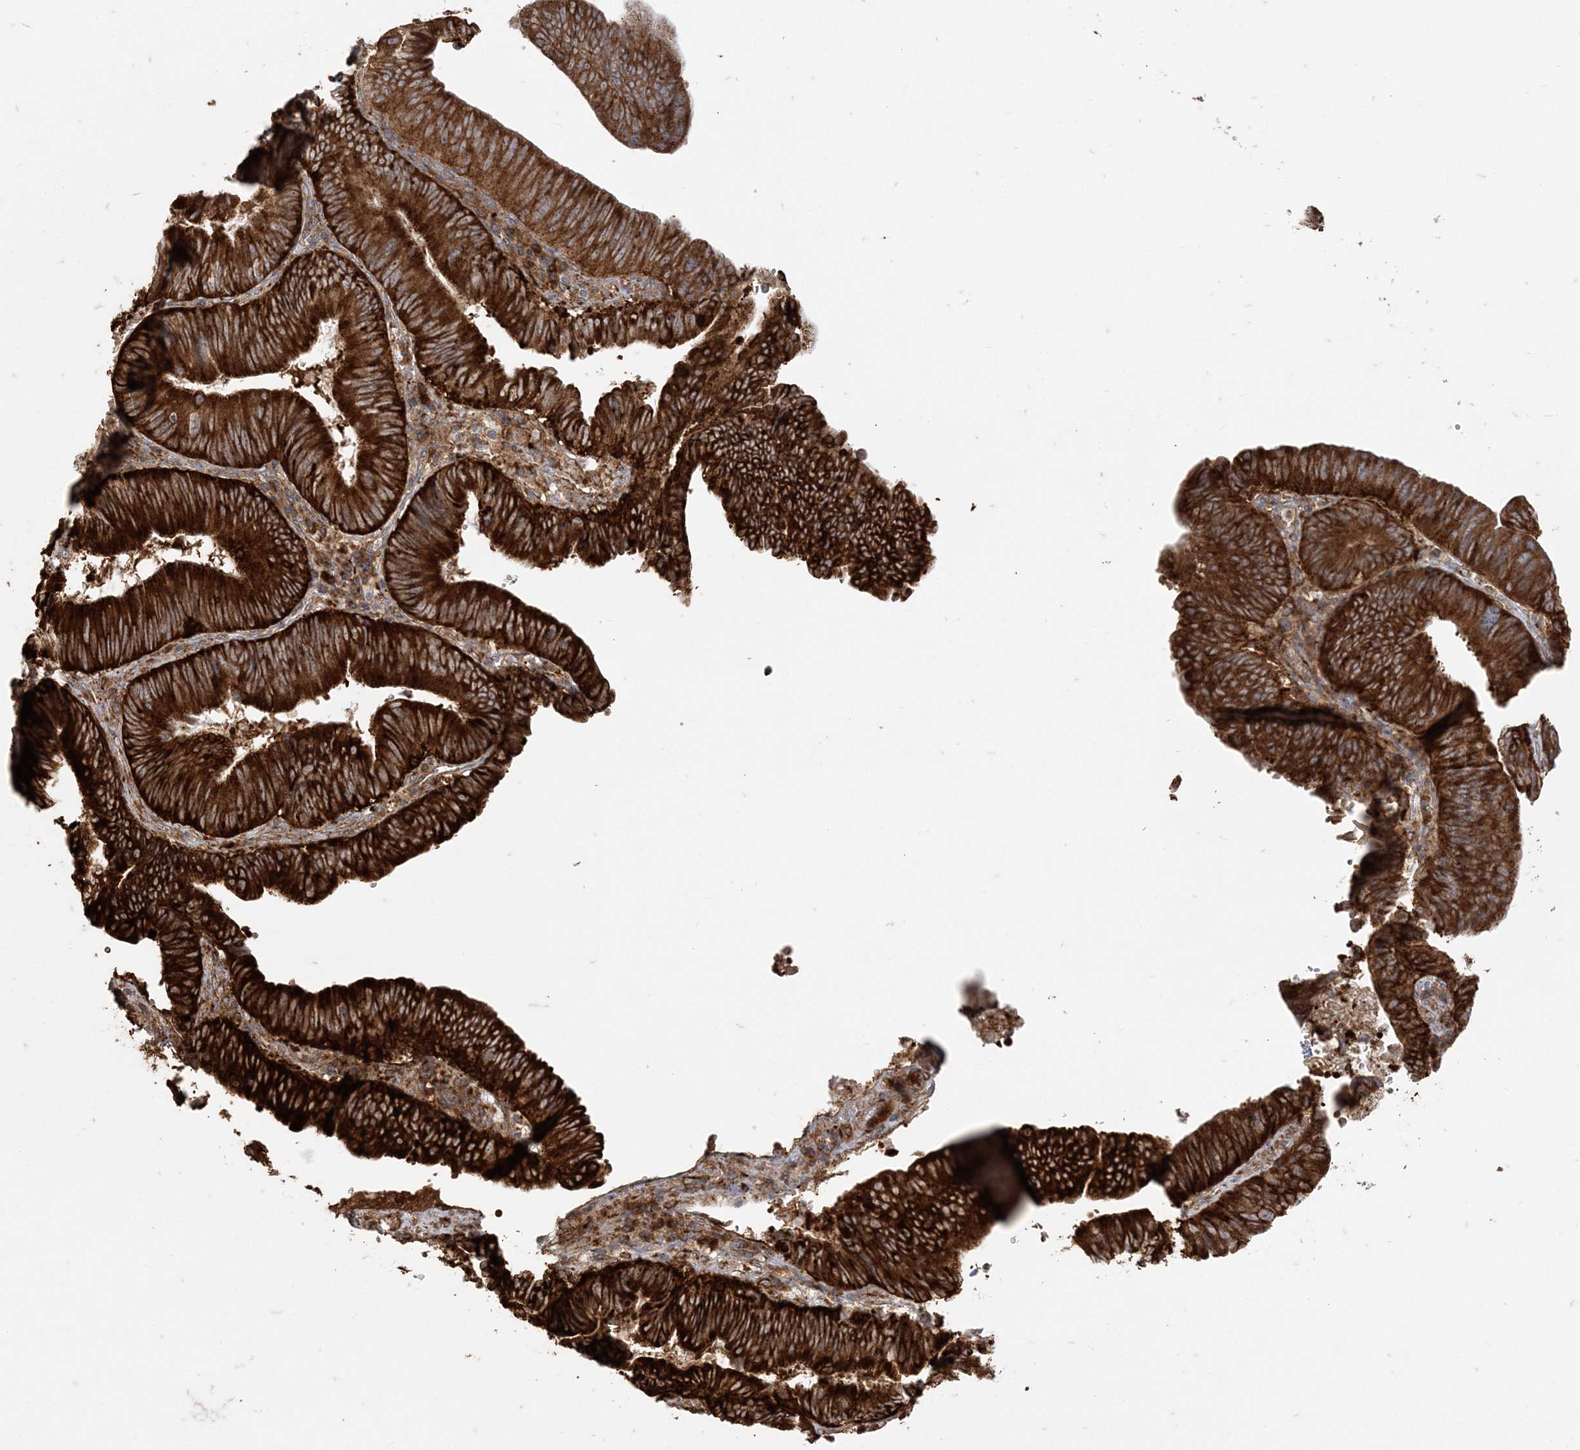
{"staining": {"intensity": "strong", "quantity": ">75%", "location": "cytoplasmic/membranous"}, "tissue": "pancreatic cancer", "cell_type": "Tumor cells", "image_type": "cancer", "snomed": [{"axis": "morphology", "description": "Adenocarcinoma, NOS"}, {"axis": "topography", "description": "Pancreas"}], "caption": "An immunohistochemistry histopathology image of neoplastic tissue is shown. Protein staining in brown labels strong cytoplasmic/membranous positivity in pancreatic cancer (adenocarcinoma) within tumor cells.", "gene": "DERL3", "patient": {"sex": "male", "age": 63}}